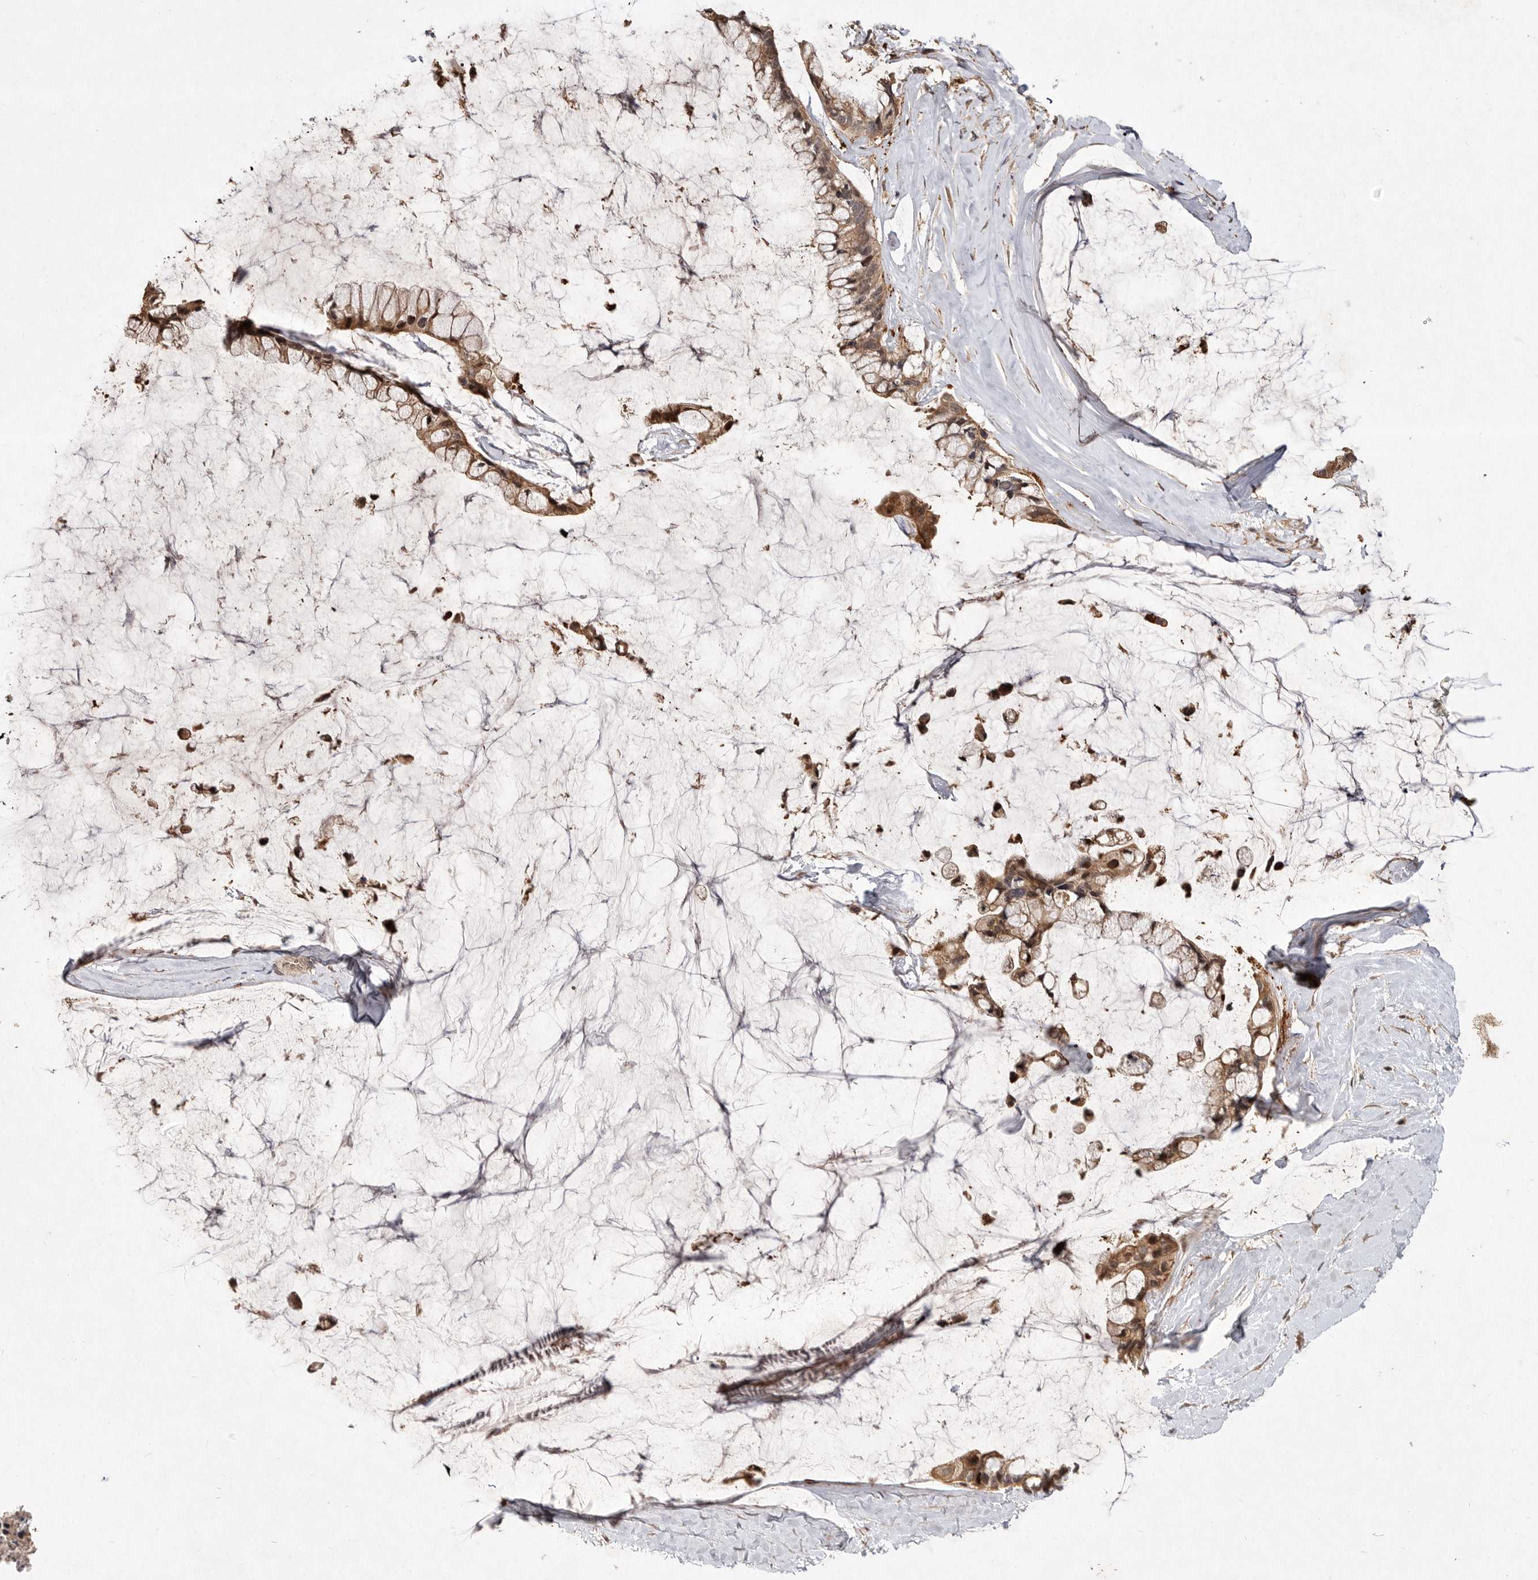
{"staining": {"intensity": "moderate", "quantity": ">75%", "location": "cytoplasmic/membranous"}, "tissue": "ovarian cancer", "cell_type": "Tumor cells", "image_type": "cancer", "snomed": [{"axis": "morphology", "description": "Cystadenocarcinoma, mucinous, NOS"}, {"axis": "topography", "description": "Ovary"}], "caption": "Protein expression analysis of ovarian cancer (mucinous cystadenocarcinoma) reveals moderate cytoplasmic/membranous staining in about >75% of tumor cells.", "gene": "VN1R4", "patient": {"sex": "female", "age": 39}}